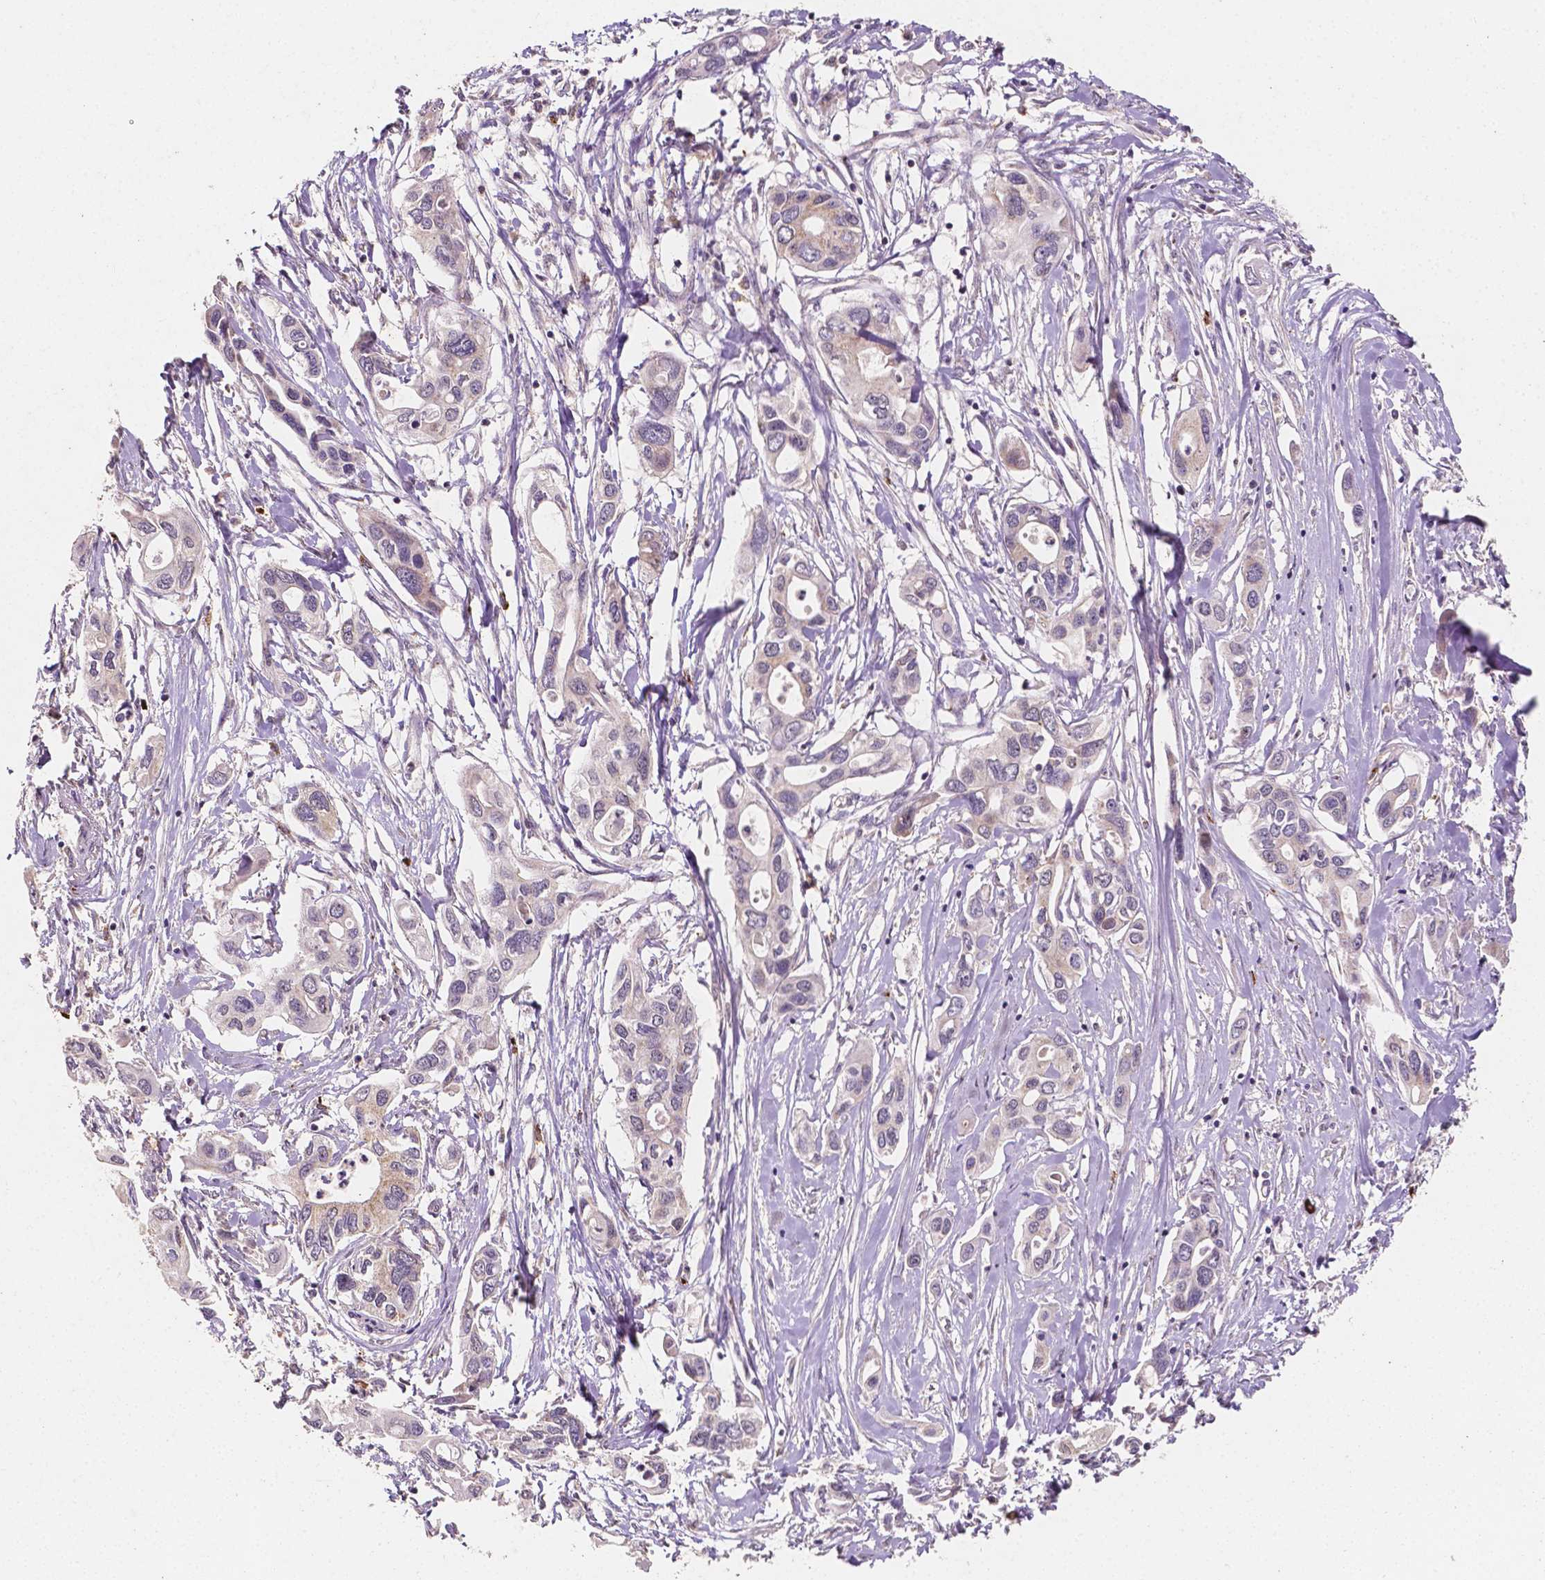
{"staining": {"intensity": "weak", "quantity": "<25%", "location": "cytoplasmic/membranous"}, "tissue": "pancreatic cancer", "cell_type": "Tumor cells", "image_type": "cancer", "snomed": [{"axis": "morphology", "description": "Adenocarcinoma, NOS"}, {"axis": "topography", "description": "Pancreas"}], "caption": "A high-resolution image shows immunohistochemistry (IHC) staining of pancreatic cancer, which shows no significant expression in tumor cells.", "gene": "SIRT2", "patient": {"sex": "male", "age": 60}}